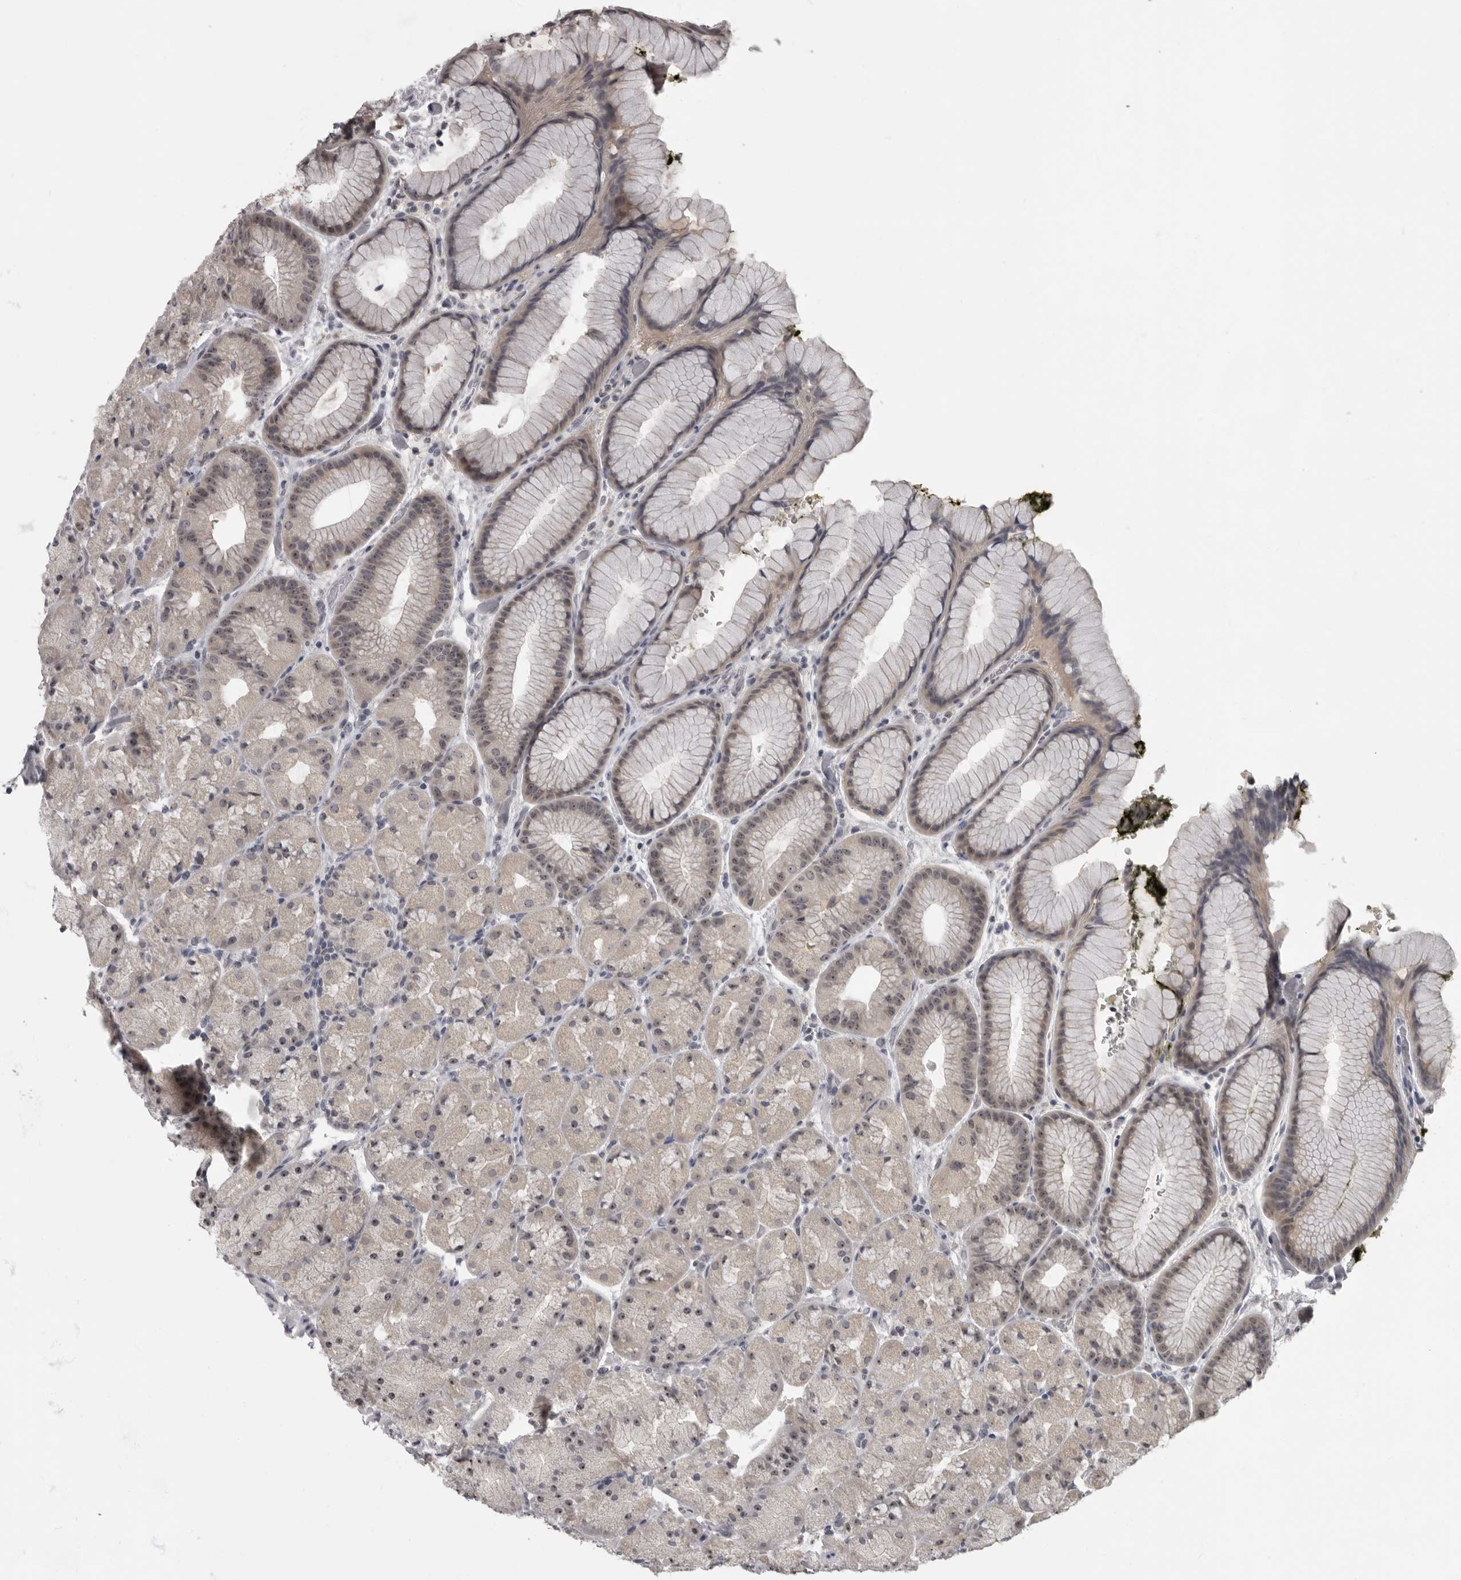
{"staining": {"intensity": "moderate", "quantity": "25%-75%", "location": "nuclear"}, "tissue": "stomach", "cell_type": "Glandular cells", "image_type": "normal", "snomed": [{"axis": "morphology", "description": "Normal tissue, NOS"}, {"axis": "topography", "description": "Stomach, upper"}, {"axis": "topography", "description": "Stomach"}], "caption": "Protein staining by IHC reveals moderate nuclear positivity in approximately 25%-75% of glandular cells in benign stomach. The protein is shown in brown color, while the nuclei are stained blue.", "gene": "MRTO4", "patient": {"sex": "male", "age": 48}}